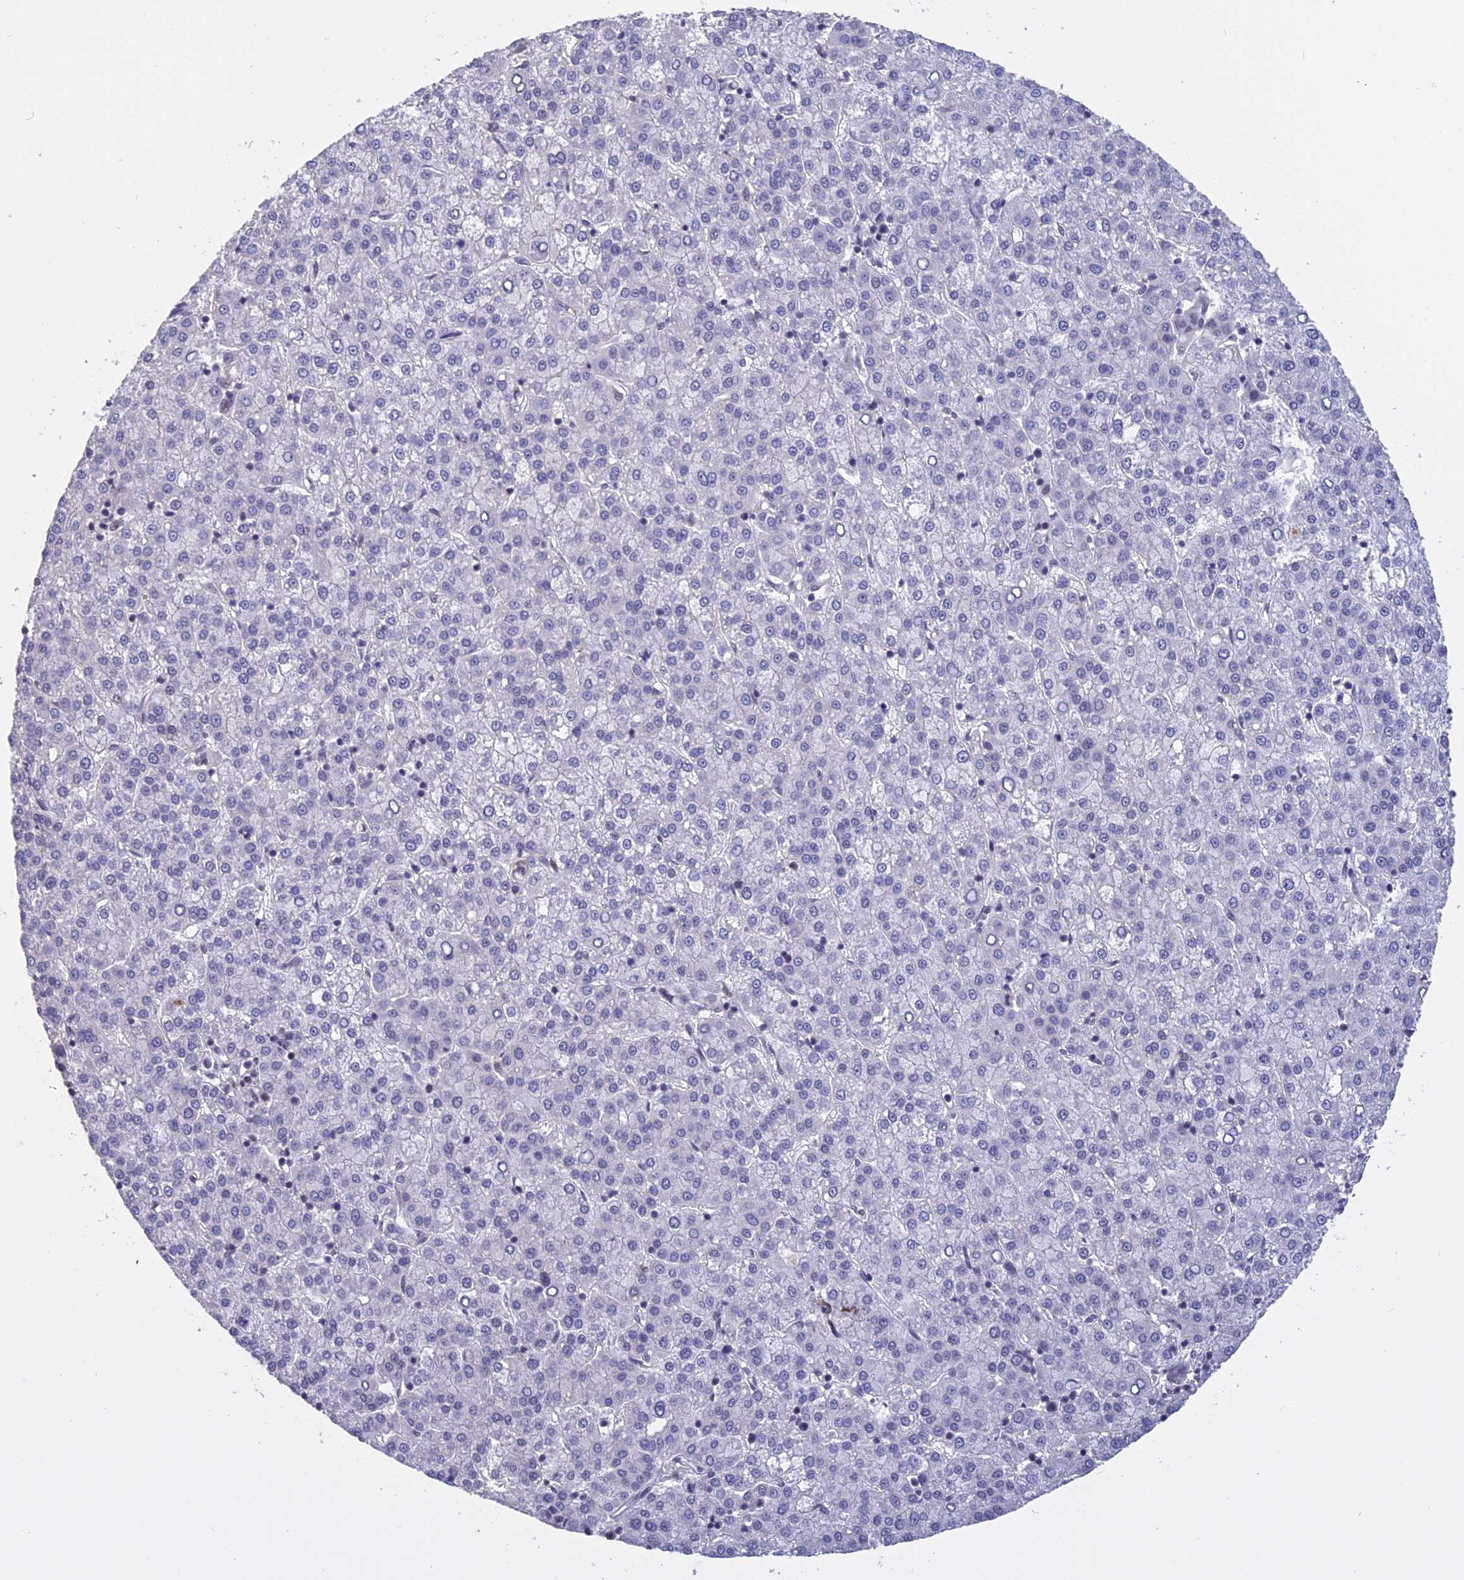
{"staining": {"intensity": "negative", "quantity": "none", "location": "none"}, "tissue": "liver cancer", "cell_type": "Tumor cells", "image_type": "cancer", "snomed": [{"axis": "morphology", "description": "Carcinoma, Hepatocellular, NOS"}, {"axis": "topography", "description": "Liver"}], "caption": "High power microscopy micrograph of an immunohistochemistry (IHC) image of liver cancer (hepatocellular carcinoma), revealing no significant expression in tumor cells. Nuclei are stained in blue.", "gene": "POLR2C", "patient": {"sex": "female", "age": 58}}